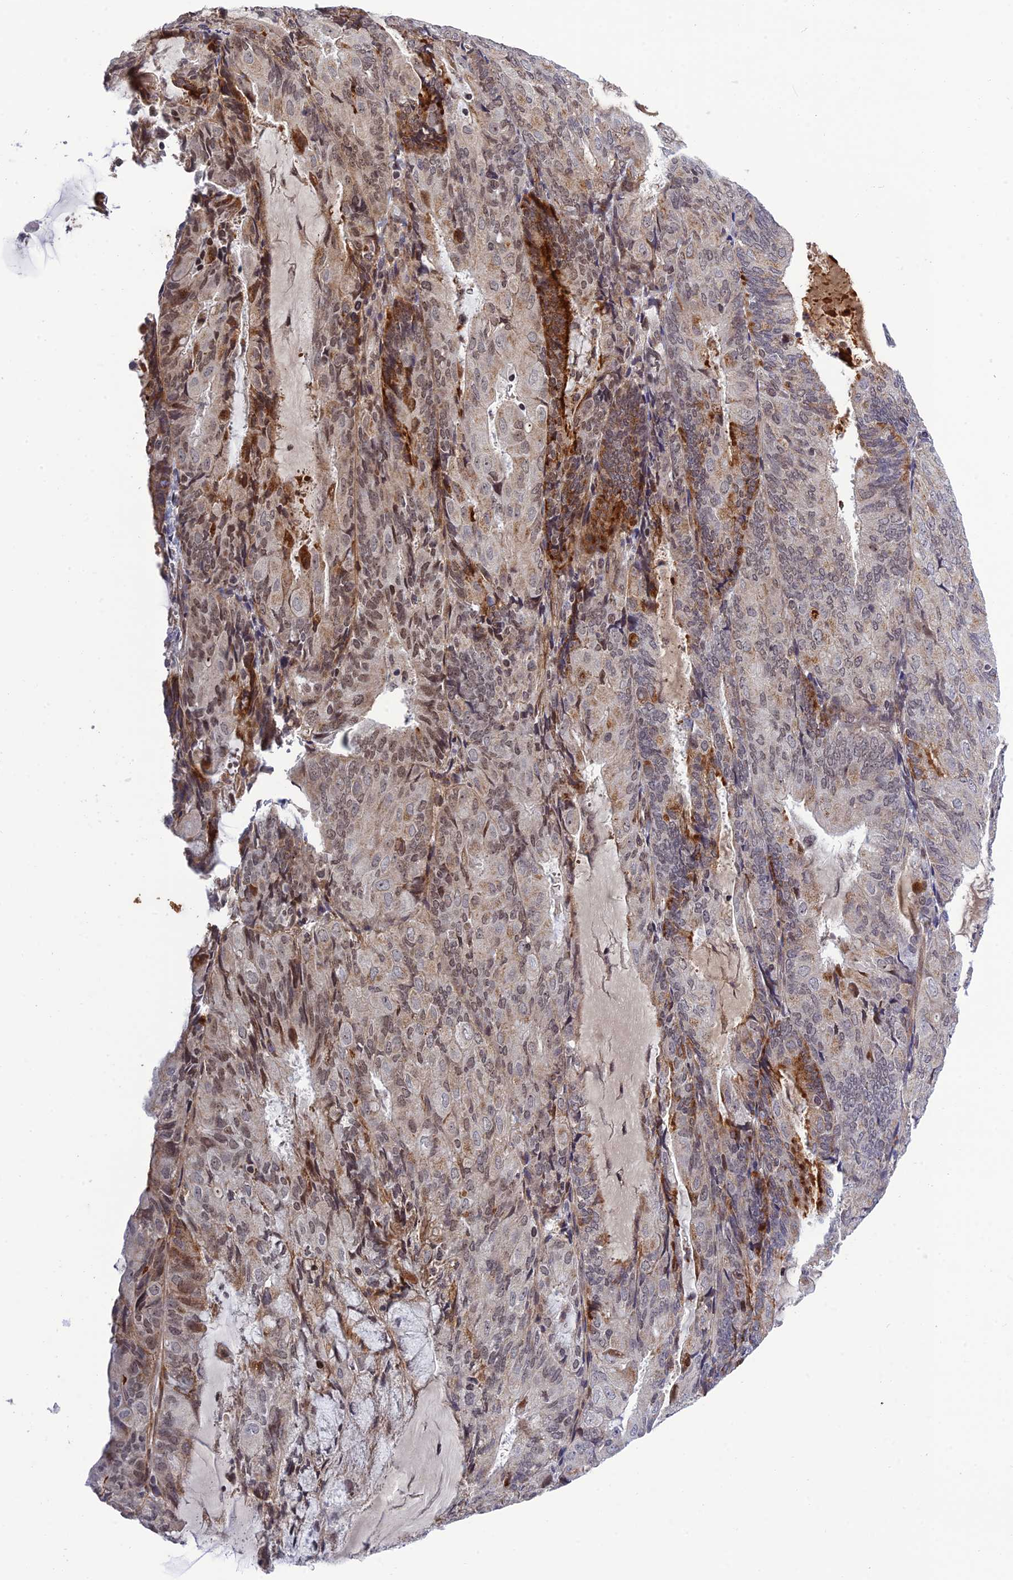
{"staining": {"intensity": "moderate", "quantity": "25%-75%", "location": "cytoplasmic/membranous,nuclear"}, "tissue": "endometrial cancer", "cell_type": "Tumor cells", "image_type": "cancer", "snomed": [{"axis": "morphology", "description": "Adenocarcinoma, NOS"}, {"axis": "topography", "description": "Endometrium"}], "caption": "Immunohistochemical staining of human endometrial cancer demonstrates medium levels of moderate cytoplasmic/membranous and nuclear protein staining in approximately 25%-75% of tumor cells. (IHC, brightfield microscopy, high magnification).", "gene": "REXO1", "patient": {"sex": "female", "age": 81}}